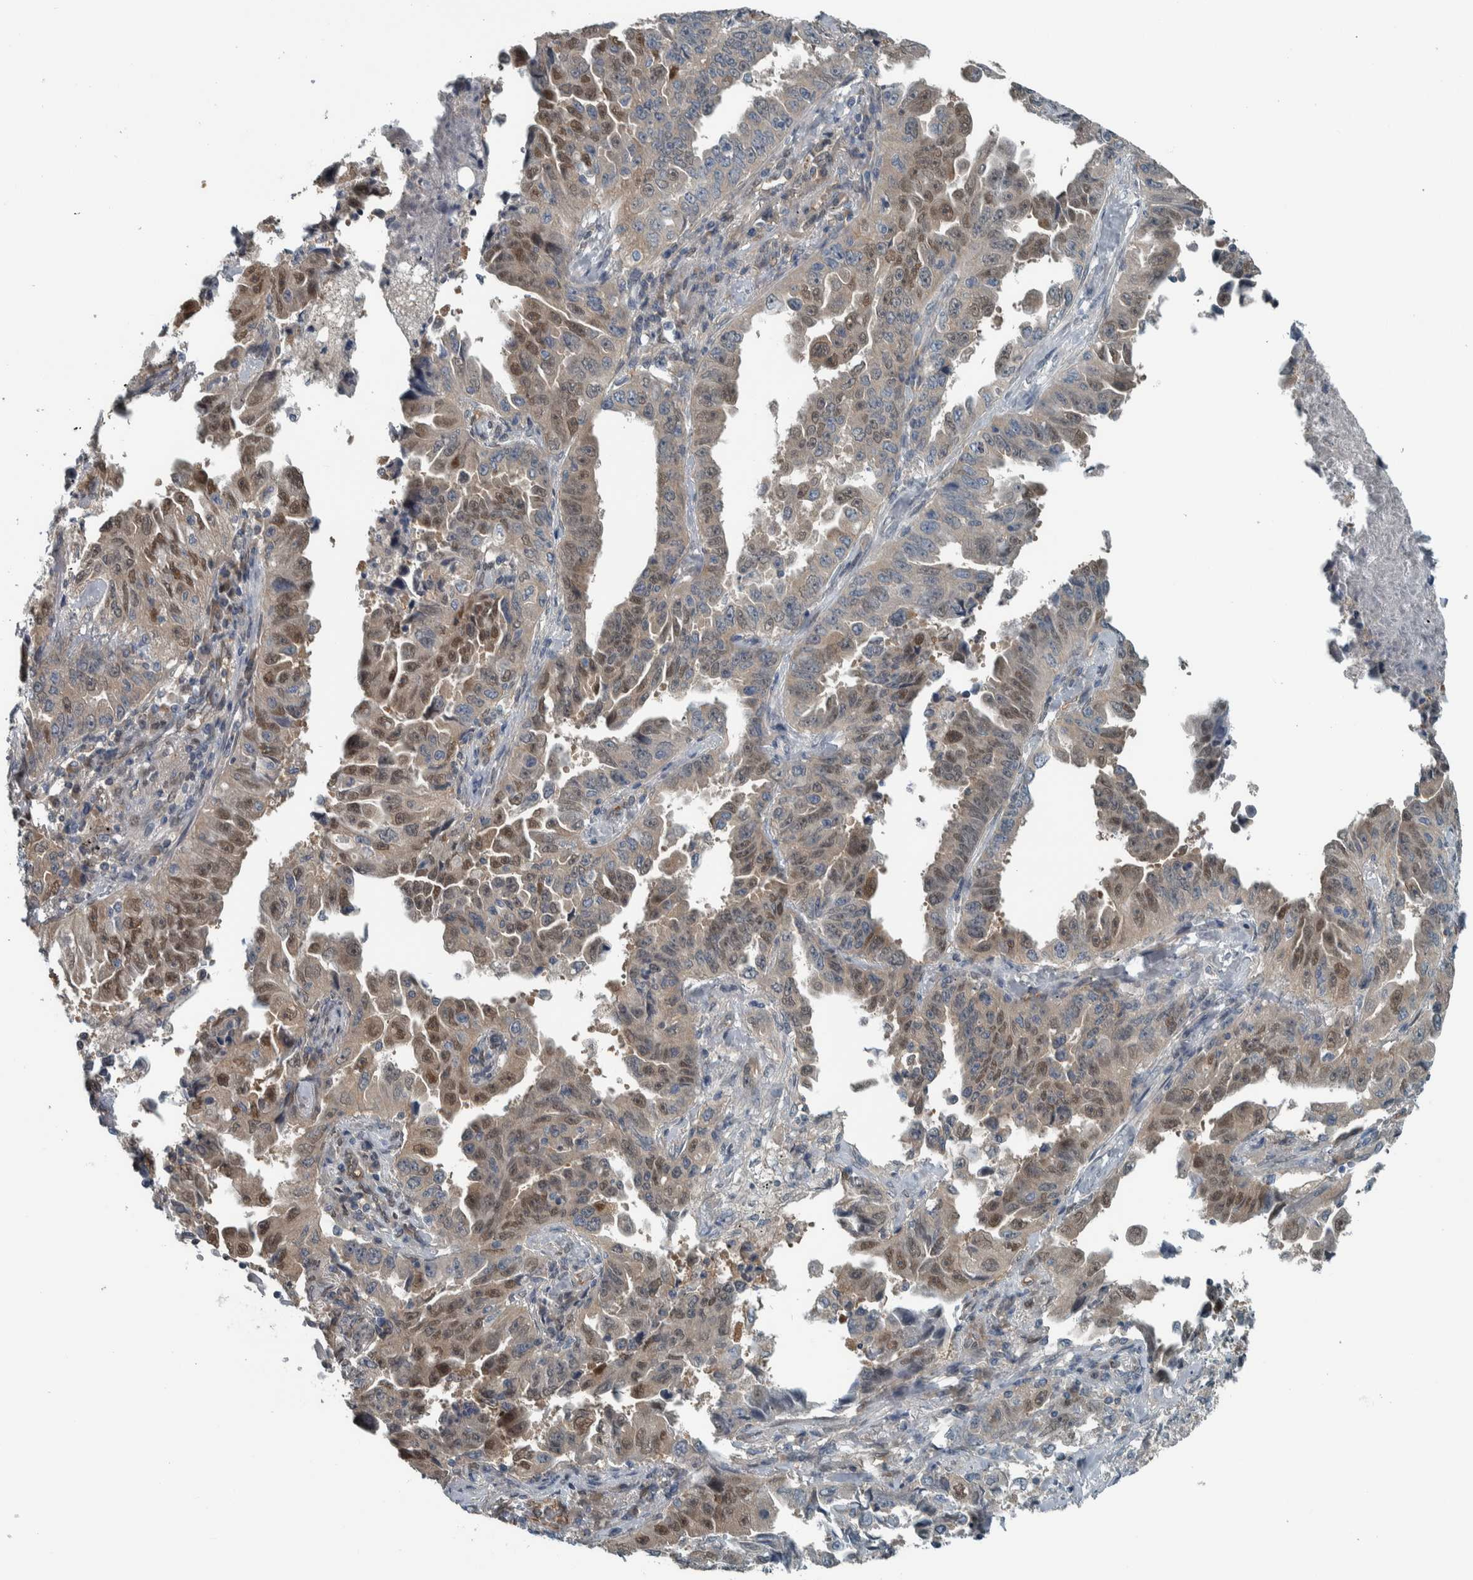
{"staining": {"intensity": "moderate", "quantity": "25%-75%", "location": "cytoplasmic/membranous,nuclear"}, "tissue": "lung cancer", "cell_type": "Tumor cells", "image_type": "cancer", "snomed": [{"axis": "morphology", "description": "Adenocarcinoma, NOS"}, {"axis": "topography", "description": "Lung"}], "caption": "Brown immunohistochemical staining in adenocarcinoma (lung) exhibits moderate cytoplasmic/membranous and nuclear staining in approximately 25%-75% of tumor cells. The staining was performed using DAB, with brown indicating positive protein expression. Nuclei are stained blue with hematoxylin.", "gene": "ALAD", "patient": {"sex": "female", "age": 51}}